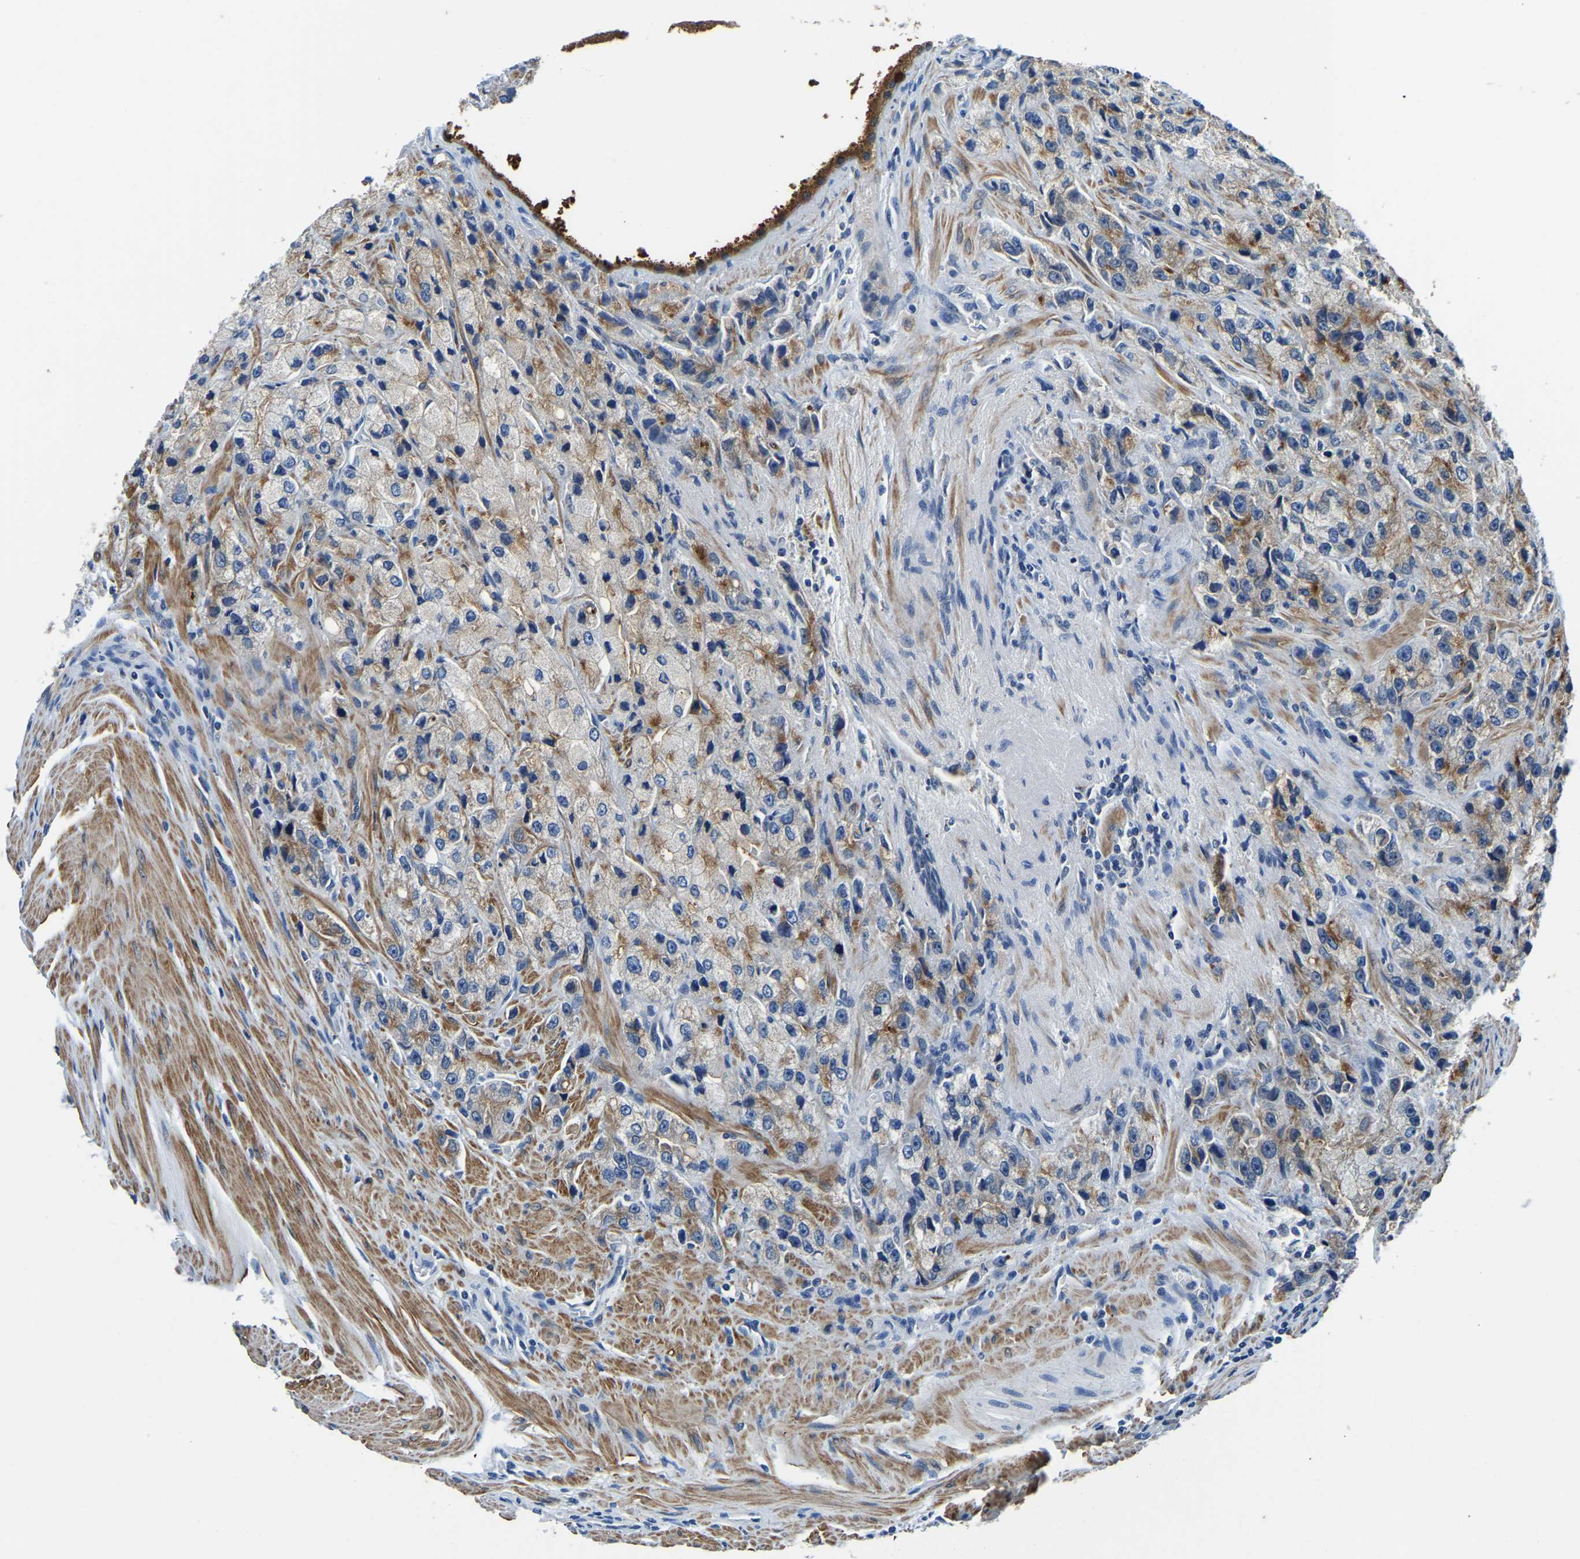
{"staining": {"intensity": "moderate", "quantity": "<25%", "location": "cytoplasmic/membranous"}, "tissue": "prostate cancer", "cell_type": "Tumor cells", "image_type": "cancer", "snomed": [{"axis": "morphology", "description": "Adenocarcinoma, High grade"}, {"axis": "topography", "description": "Prostate"}], "caption": "Immunohistochemistry (IHC) micrograph of human prostate cancer (adenocarcinoma (high-grade)) stained for a protein (brown), which reveals low levels of moderate cytoplasmic/membranous positivity in approximately <25% of tumor cells.", "gene": "LIAS", "patient": {"sex": "male", "age": 58}}